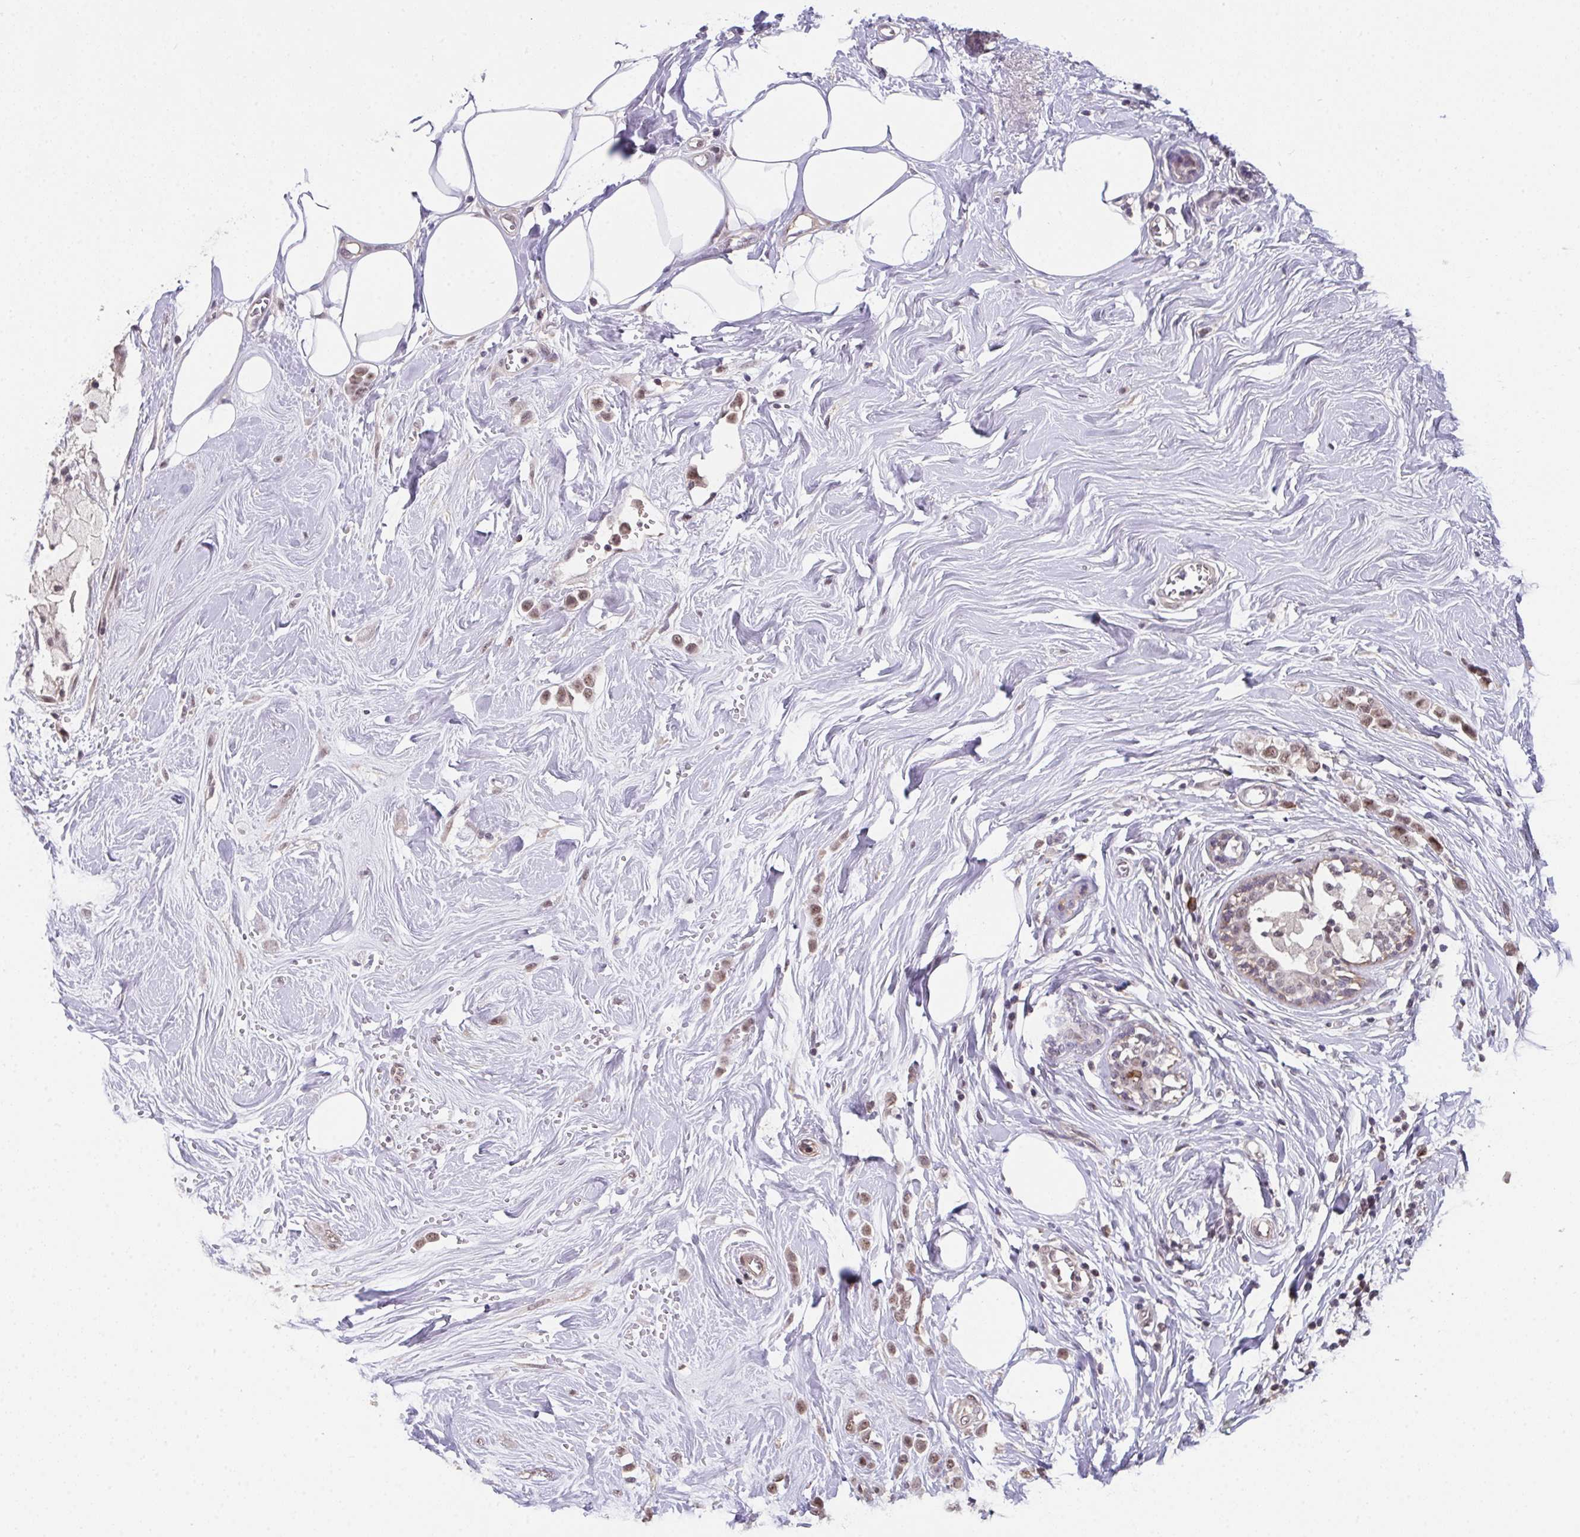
{"staining": {"intensity": "weak", "quantity": ">75%", "location": "nuclear"}, "tissue": "breast cancer", "cell_type": "Tumor cells", "image_type": "cancer", "snomed": [{"axis": "morphology", "description": "Duct carcinoma"}, {"axis": "topography", "description": "Breast"}], "caption": "An image of human breast cancer stained for a protein displays weak nuclear brown staining in tumor cells.", "gene": "RBBP6", "patient": {"sex": "female", "age": 80}}